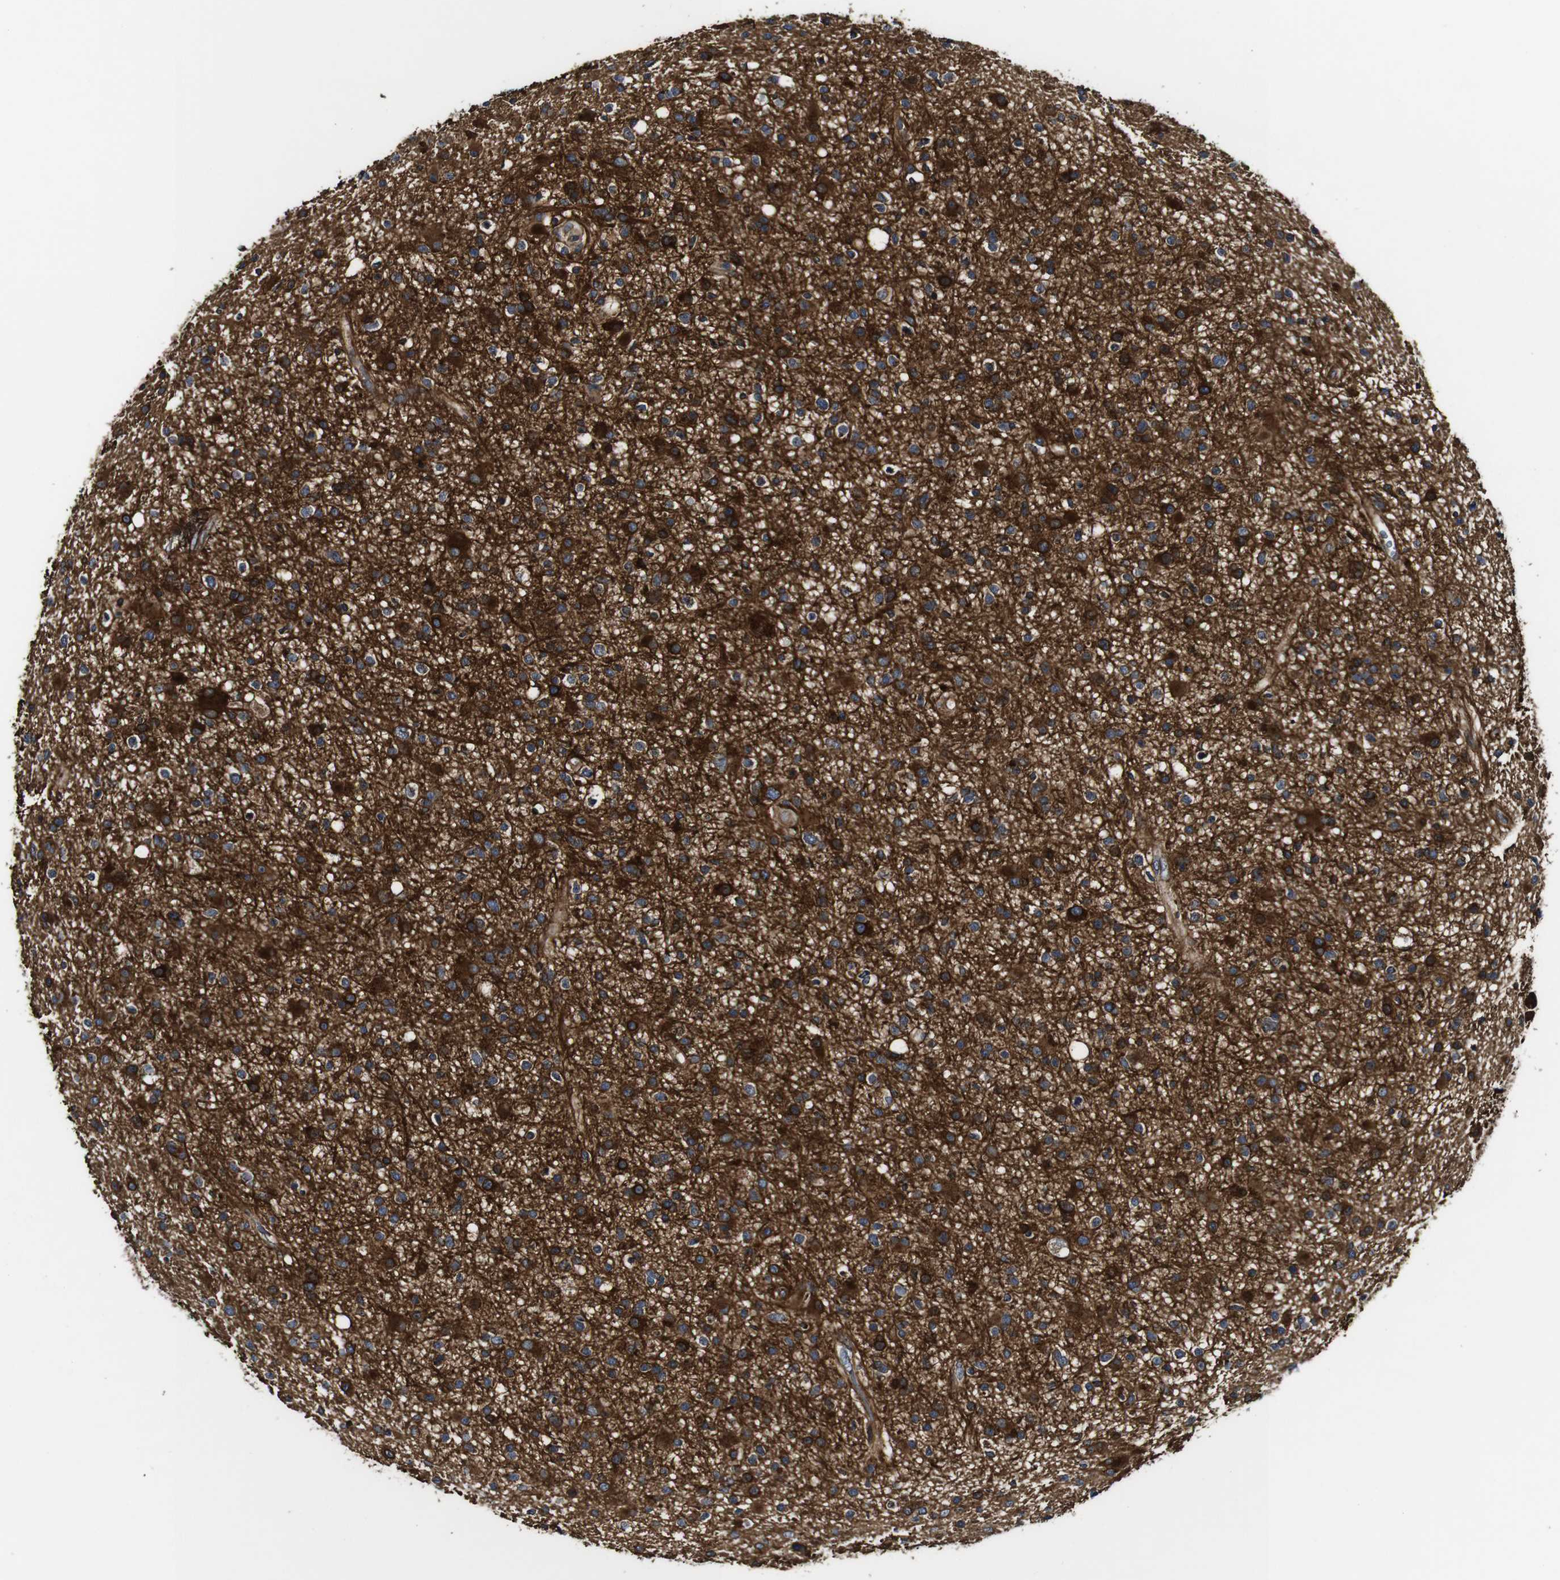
{"staining": {"intensity": "strong", "quantity": "25%-75%", "location": "cytoplasmic/membranous"}, "tissue": "glioma", "cell_type": "Tumor cells", "image_type": "cancer", "snomed": [{"axis": "morphology", "description": "Glioma, malignant, High grade"}, {"axis": "topography", "description": "Brain"}], "caption": "Glioma stained with a protein marker demonstrates strong staining in tumor cells.", "gene": "TNIK", "patient": {"sex": "male", "age": 33}}